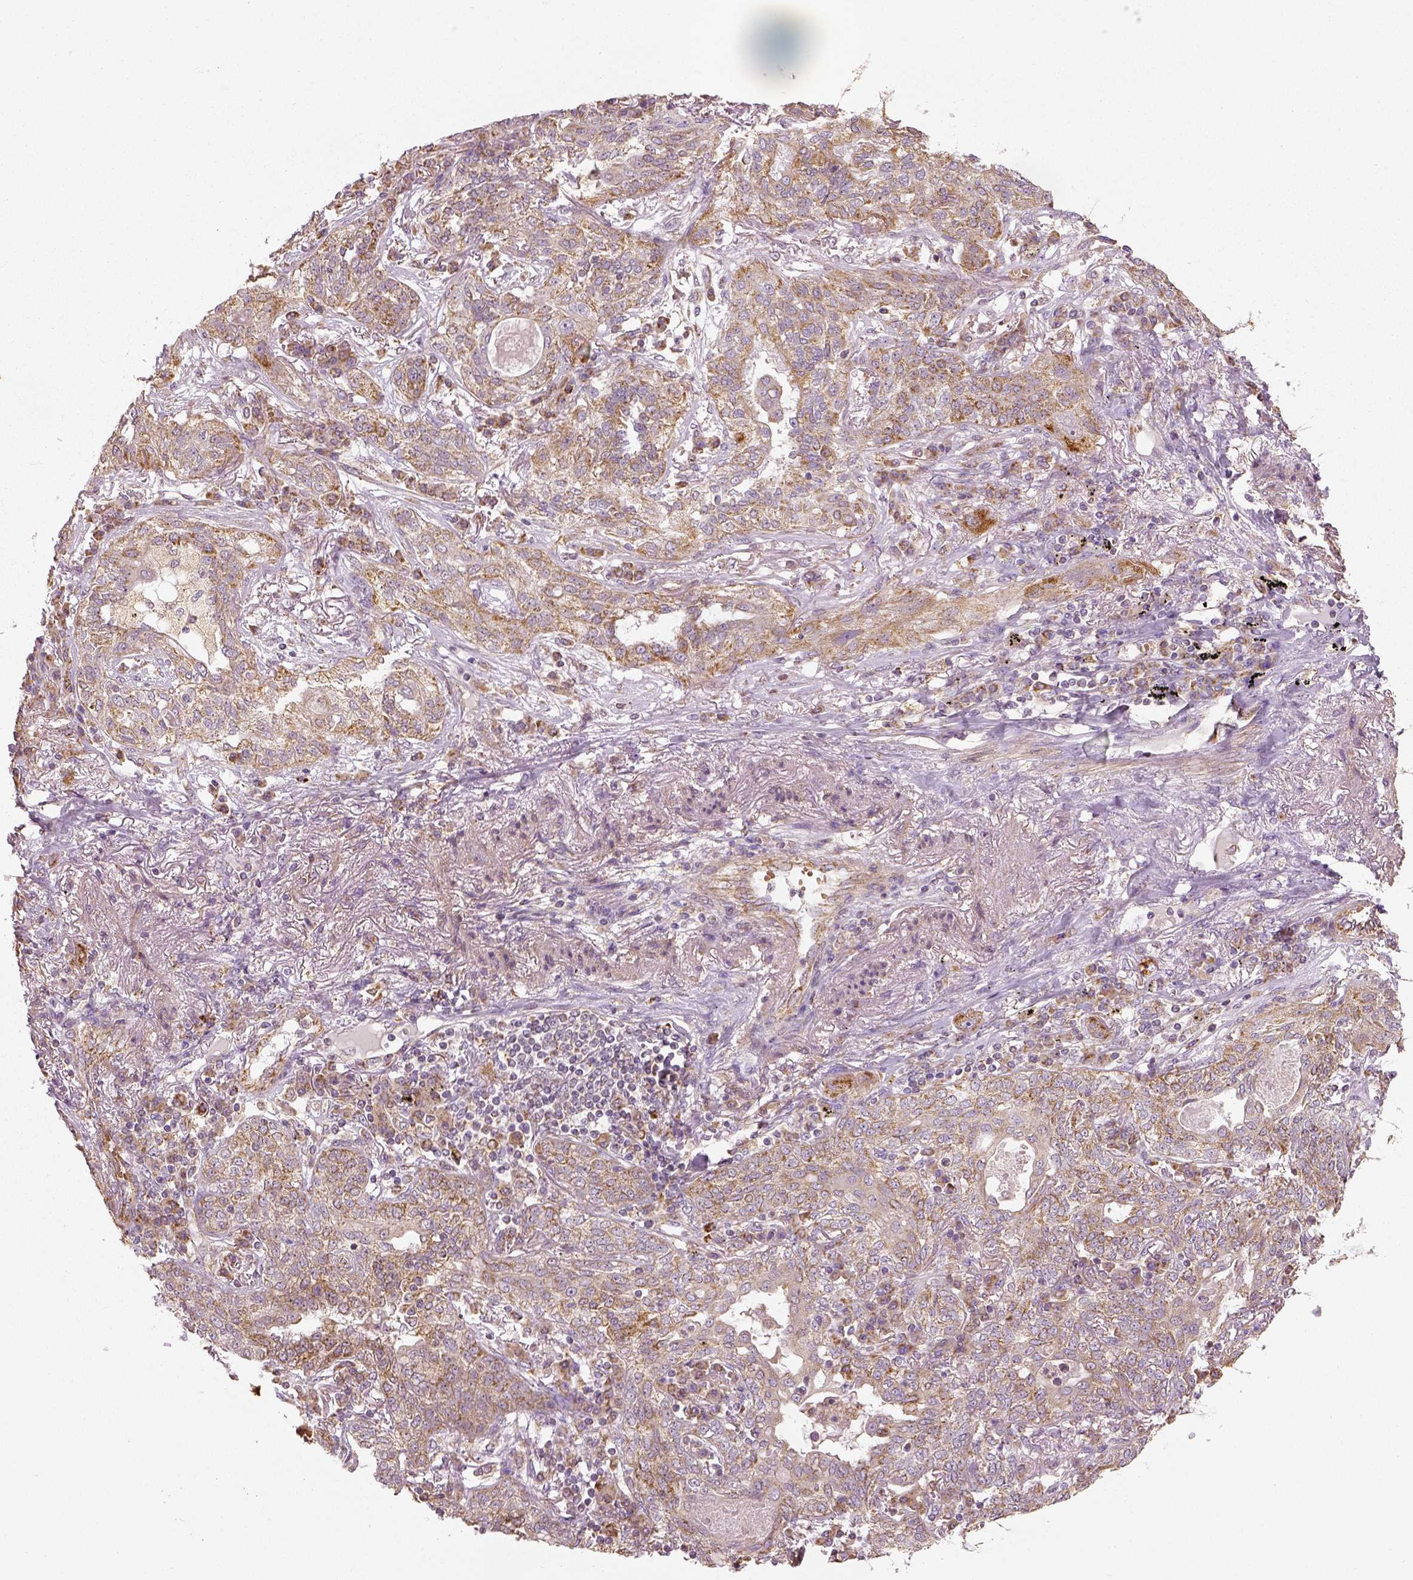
{"staining": {"intensity": "moderate", "quantity": ">75%", "location": "cytoplasmic/membranous"}, "tissue": "lung cancer", "cell_type": "Tumor cells", "image_type": "cancer", "snomed": [{"axis": "morphology", "description": "Squamous cell carcinoma, NOS"}, {"axis": "topography", "description": "Lung"}], "caption": "IHC staining of squamous cell carcinoma (lung), which demonstrates medium levels of moderate cytoplasmic/membranous expression in approximately >75% of tumor cells indicating moderate cytoplasmic/membranous protein staining. The staining was performed using DAB (3,3'-diaminobenzidine) (brown) for protein detection and nuclei were counterstained in hematoxylin (blue).", "gene": "PGAM5", "patient": {"sex": "female", "age": 70}}